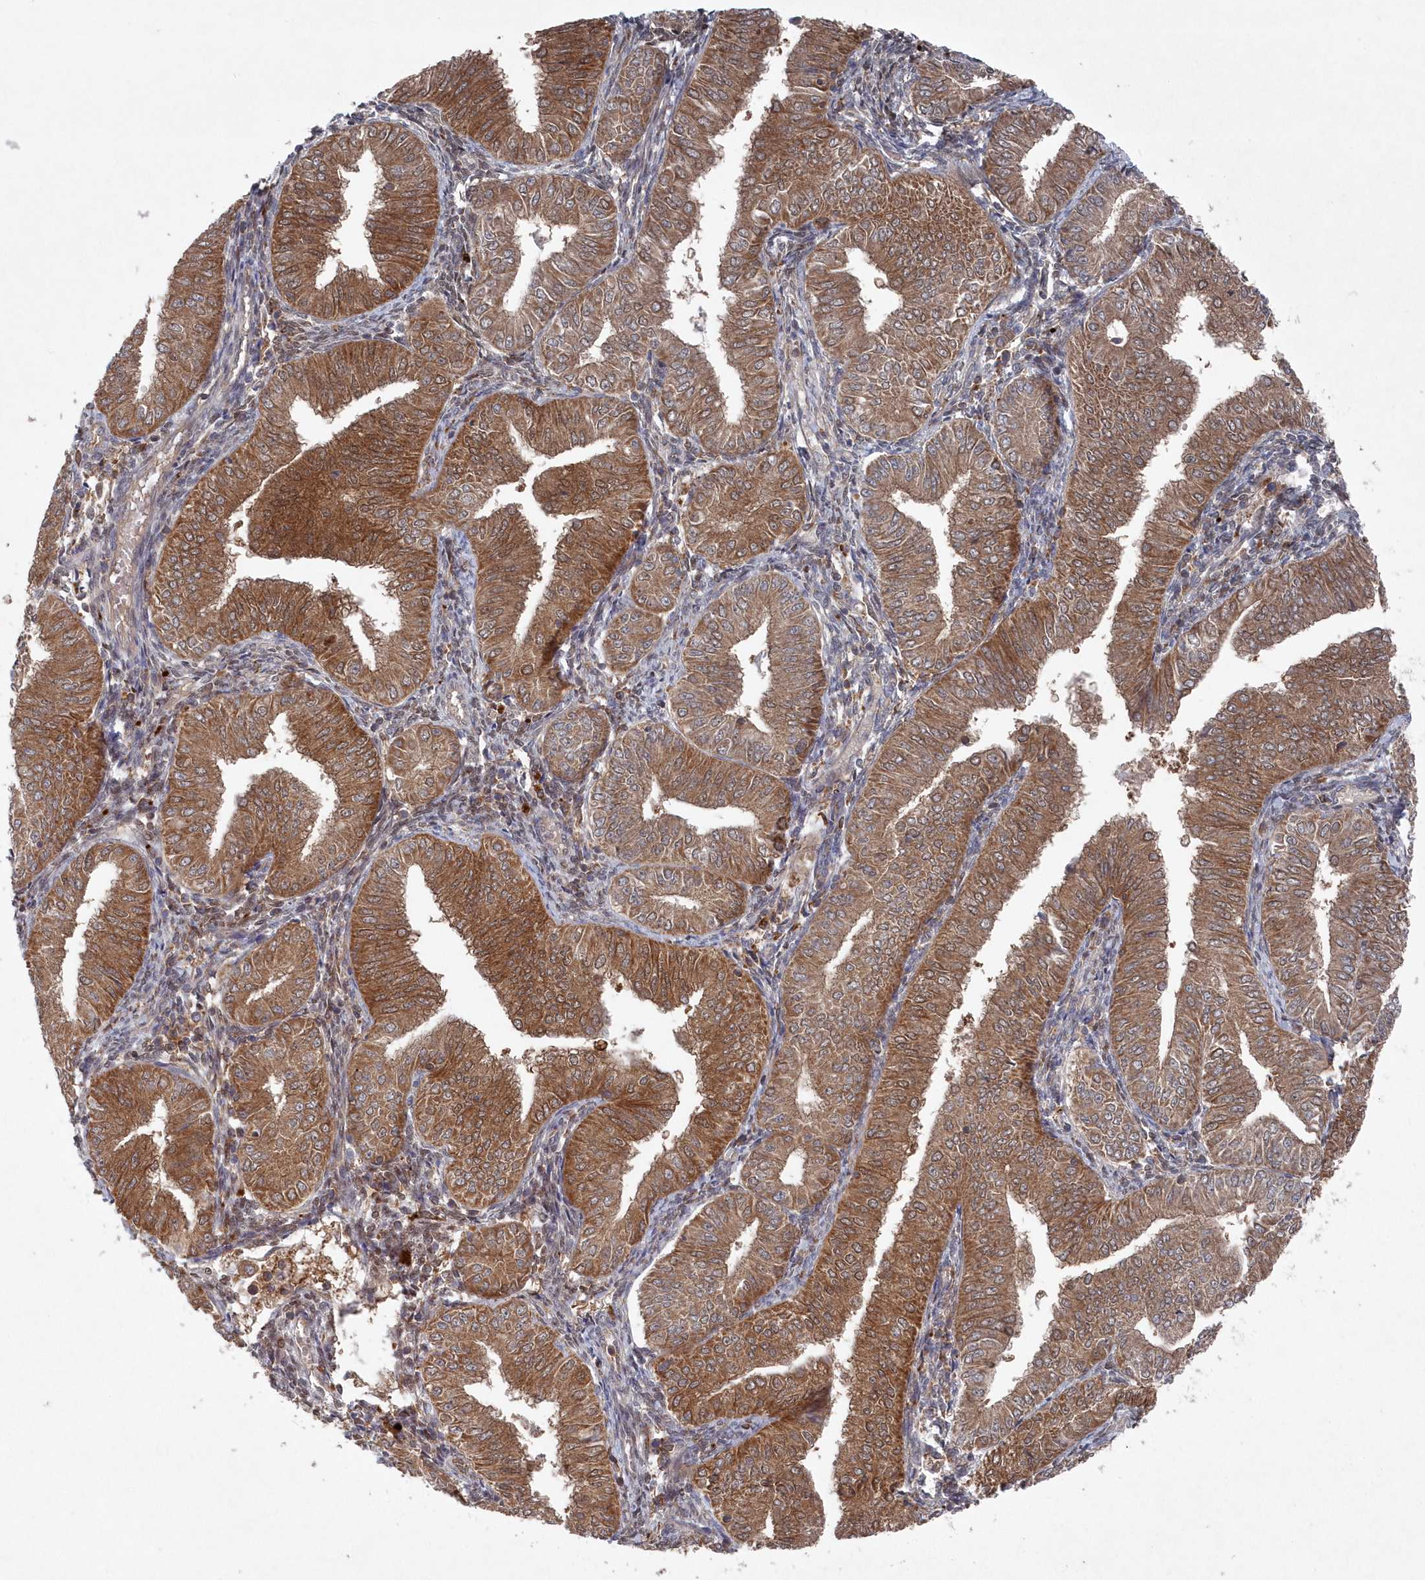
{"staining": {"intensity": "moderate", "quantity": ">75%", "location": "cytoplasmic/membranous"}, "tissue": "endometrial cancer", "cell_type": "Tumor cells", "image_type": "cancer", "snomed": [{"axis": "morphology", "description": "Normal tissue, NOS"}, {"axis": "morphology", "description": "Adenocarcinoma, NOS"}, {"axis": "topography", "description": "Endometrium"}], "caption": "Protein expression analysis of human adenocarcinoma (endometrial) reveals moderate cytoplasmic/membranous positivity in approximately >75% of tumor cells.", "gene": "ASNSD1", "patient": {"sex": "female", "age": 53}}